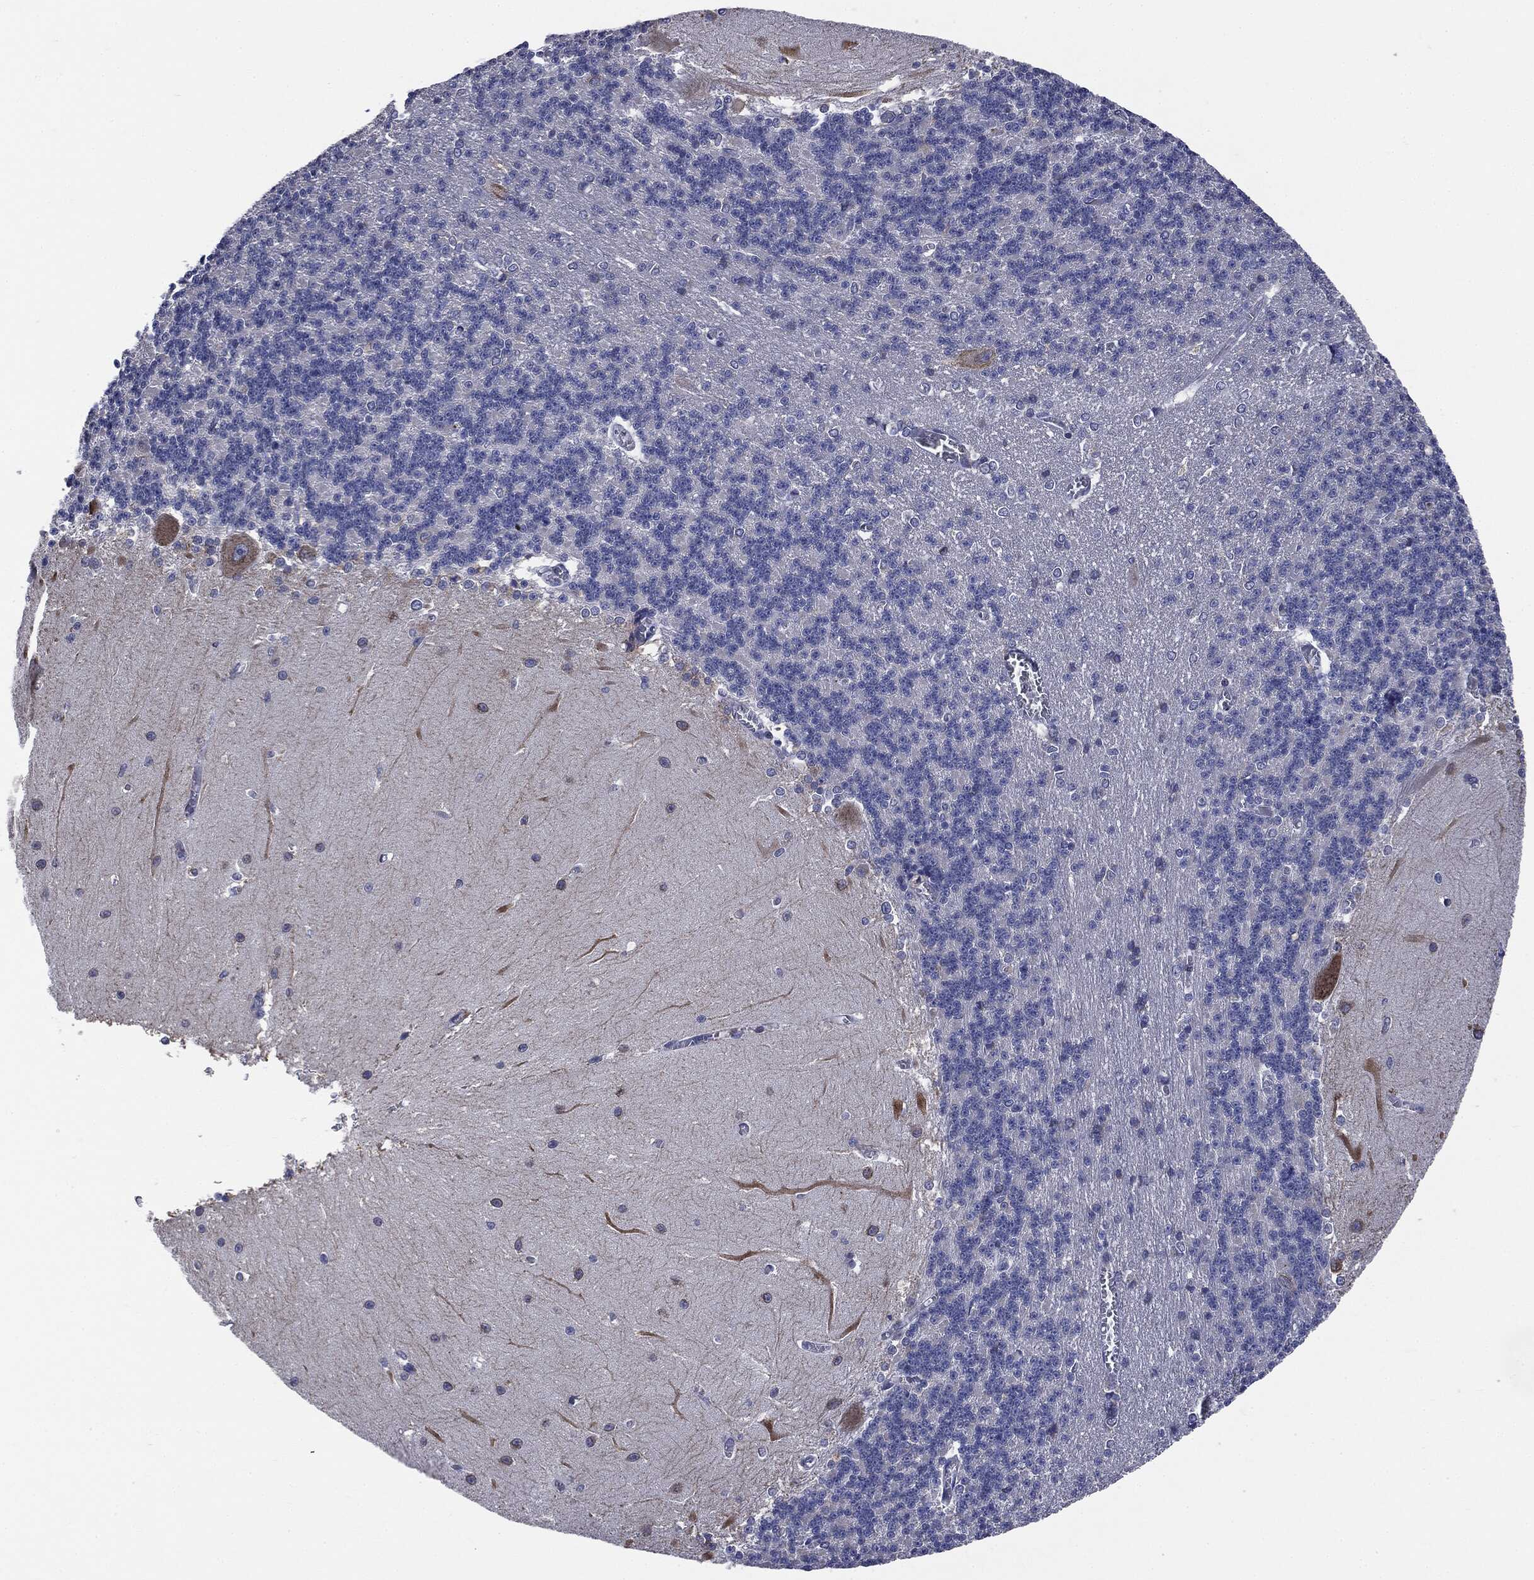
{"staining": {"intensity": "negative", "quantity": "none", "location": "none"}, "tissue": "cerebellum", "cell_type": "Cells in granular layer", "image_type": "normal", "snomed": [{"axis": "morphology", "description": "Normal tissue, NOS"}, {"axis": "topography", "description": "Cerebellum"}], "caption": "This is a histopathology image of immunohistochemistry staining of unremarkable cerebellum, which shows no expression in cells in granular layer. (DAB (3,3'-diaminobenzidine) IHC visualized using brightfield microscopy, high magnification).", "gene": "PTGS2", "patient": {"sex": "male", "age": 37}}